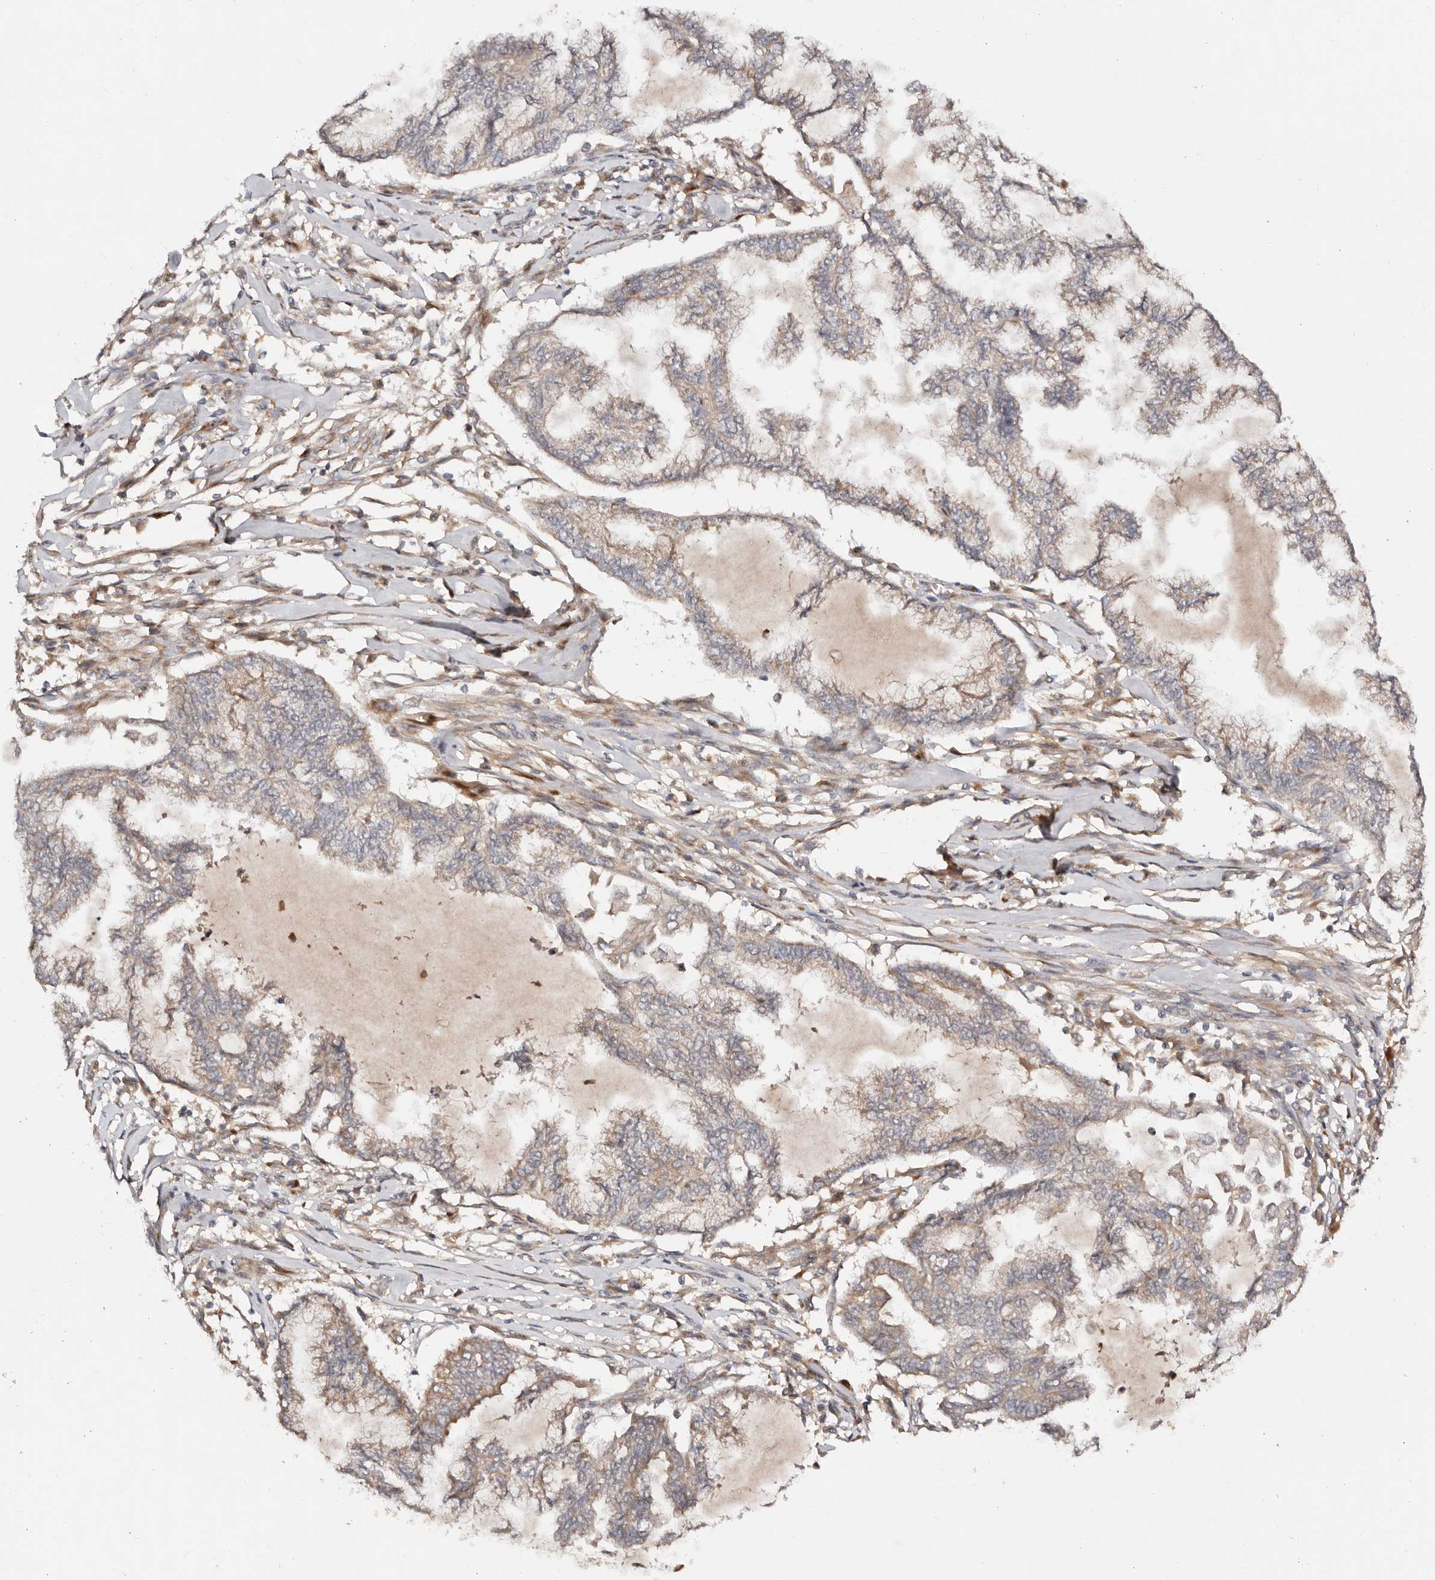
{"staining": {"intensity": "weak", "quantity": ">75%", "location": "cytoplasmic/membranous"}, "tissue": "endometrial cancer", "cell_type": "Tumor cells", "image_type": "cancer", "snomed": [{"axis": "morphology", "description": "Adenocarcinoma, NOS"}, {"axis": "topography", "description": "Endometrium"}], "caption": "There is low levels of weak cytoplasmic/membranous staining in tumor cells of adenocarcinoma (endometrial), as demonstrated by immunohistochemical staining (brown color).", "gene": "DENND11", "patient": {"sex": "female", "age": 86}}